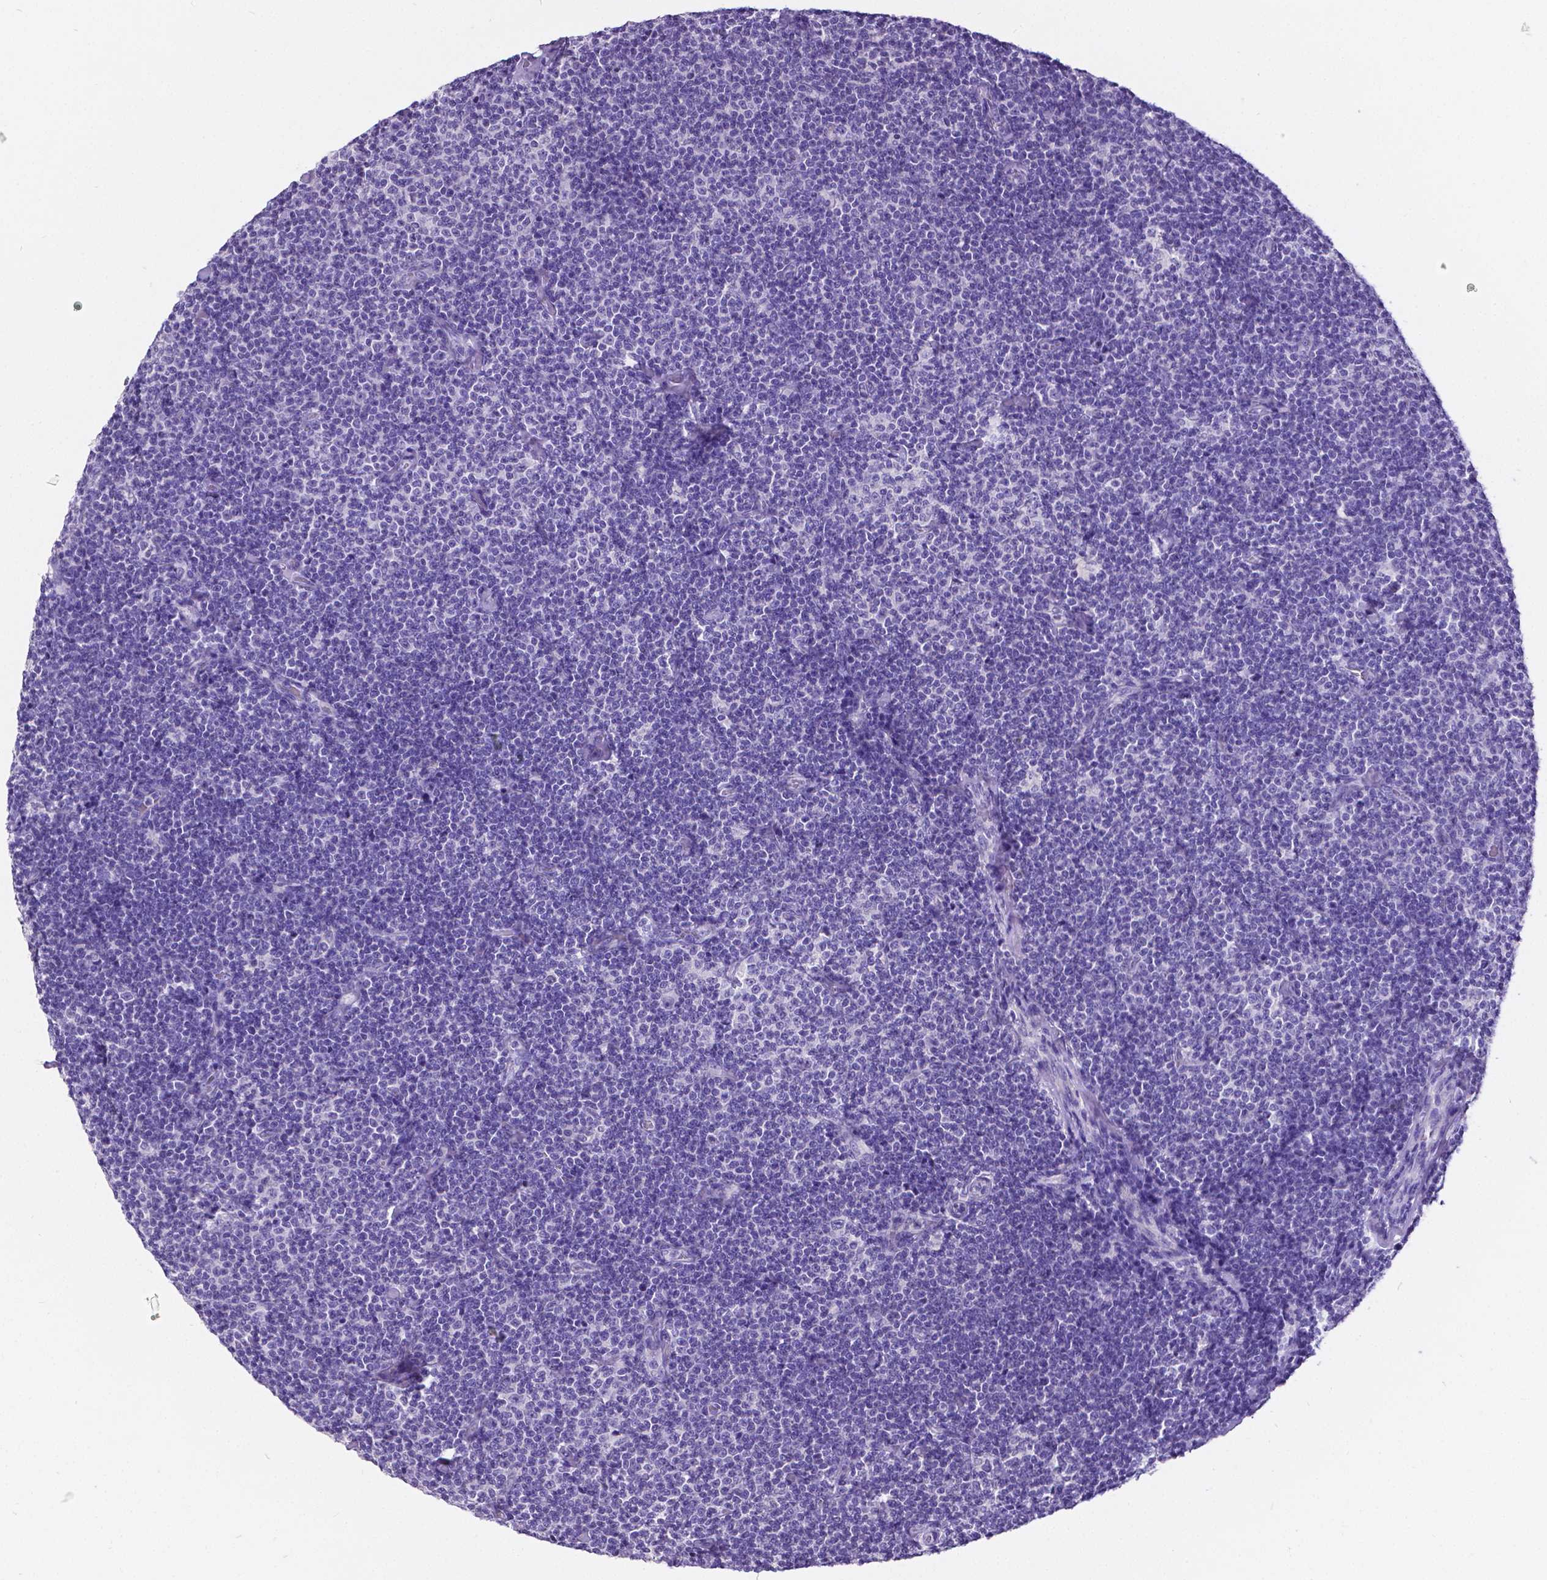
{"staining": {"intensity": "negative", "quantity": "none", "location": "none"}, "tissue": "lymphoma", "cell_type": "Tumor cells", "image_type": "cancer", "snomed": [{"axis": "morphology", "description": "Malignant lymphoma, non-Hodgkin's type, Low grade"}, {"axis": "topography", "description": "Lymph node"}], "caption": "This histopathology image is of malignant lymphoma, non-Hodgkin's type (low-grade) stained with immunohistochemistry to label a protein in brown with the nuclei are counter-stained blue. There is no staining in tumor cells.", "gene": "SATB2", "patient": {"sex": "male", "age": 81}}